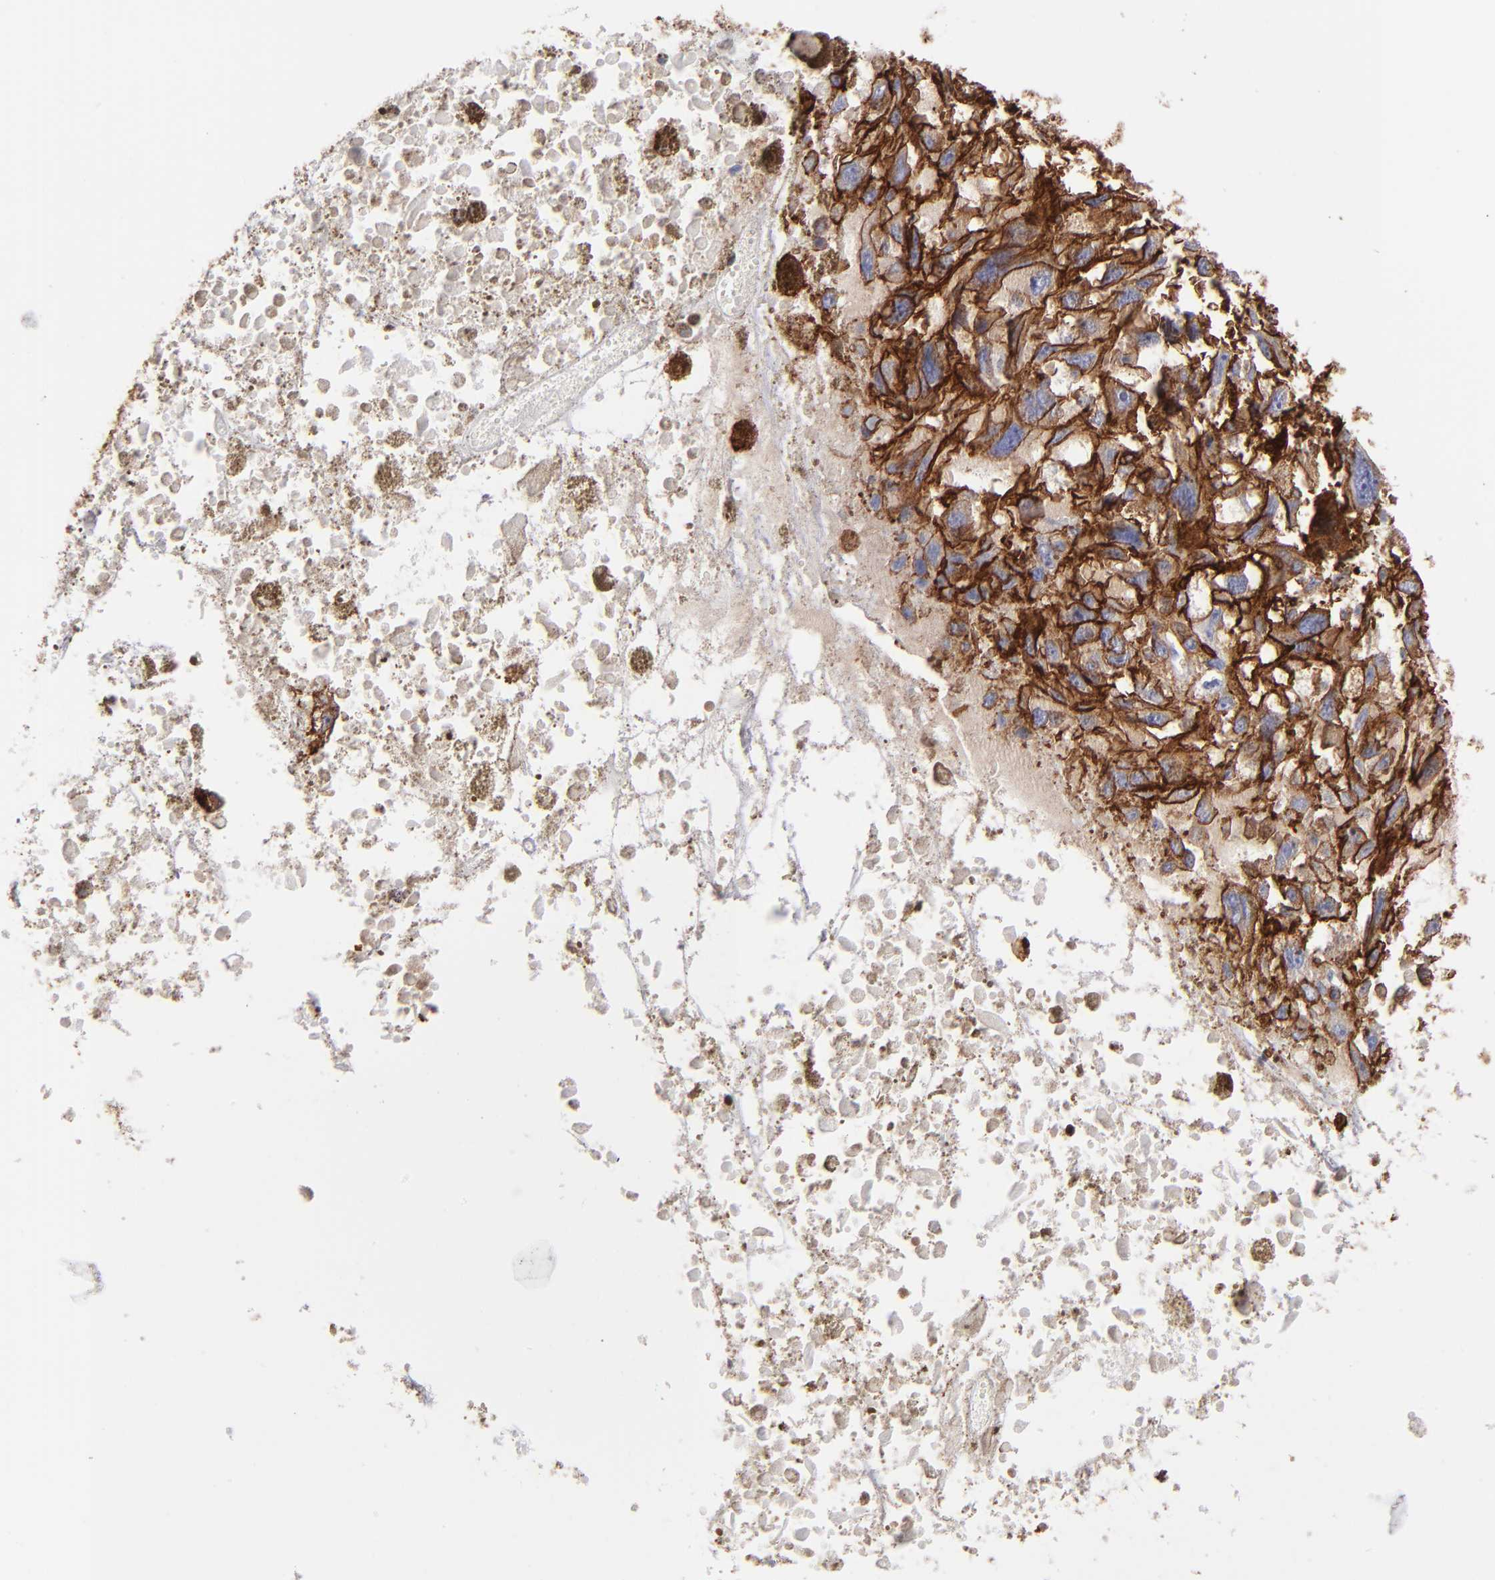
{"staining": {"intensity": "strong", "quantity": ">75%", "location": "cytoplasmic/membranous"}, "tissue": "melanoma", "cell_type": "Tumor cells", "image_type": "cancer", "snomed": [{"axis": "morphology", "description": "Malignant melanoma, Metastatic site"}, {"axis": "topography", "description": "Lymph node"}], "caption": "A micrograph of human malignant melanoma (metastatic site) stained for a protein displays strong cytoplasmic/membranous brown staining in tumor cells.", "gene": "AHNAK2", "patient": {"sex": "male", "age": 59}}